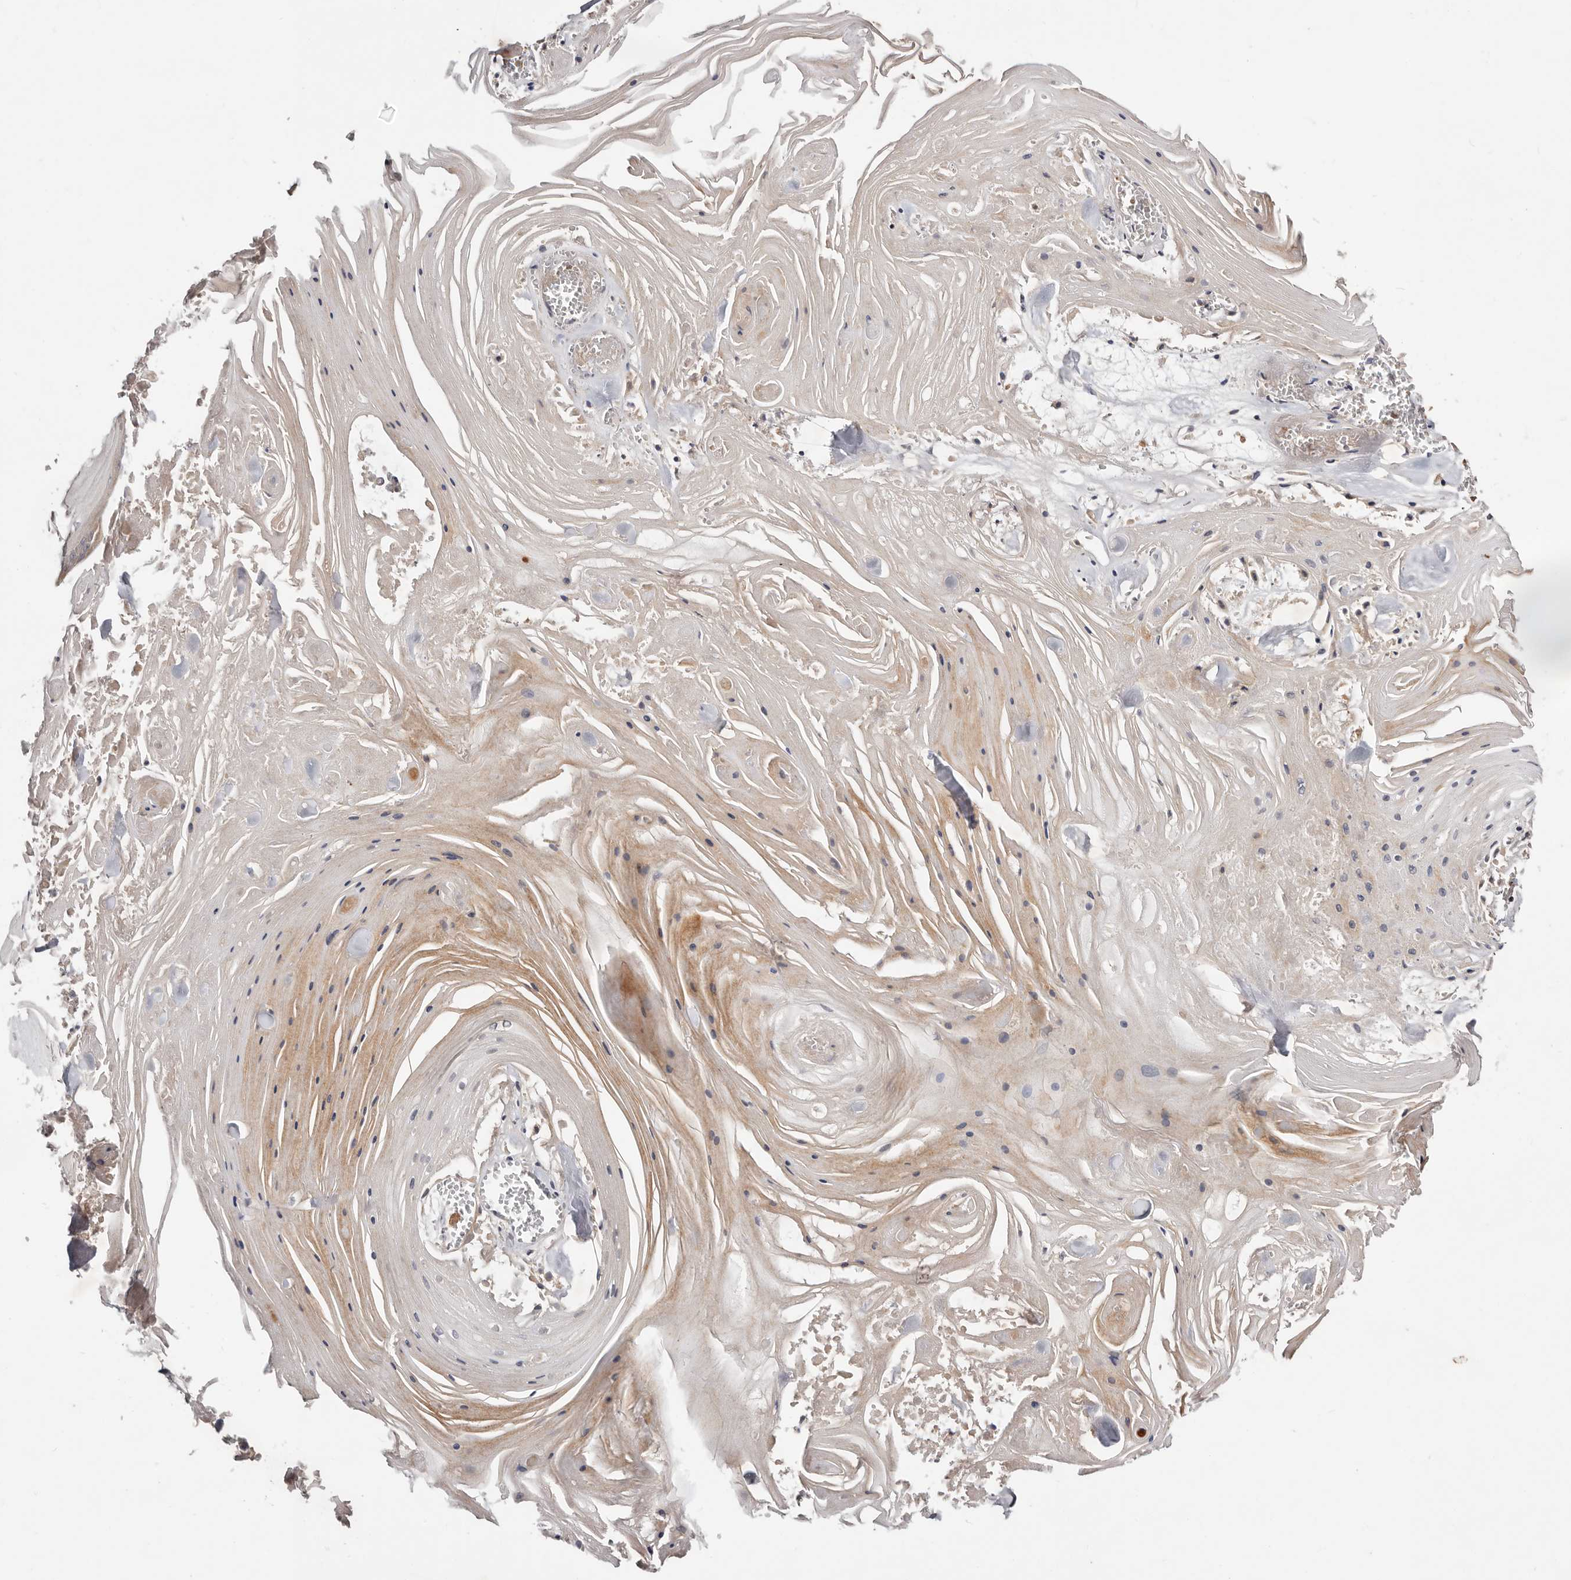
{"staining": {"intensity": "negative", "quantity": "none", "location": "none"}, "tissue": "skin cancer", "cell_type": "Tumor cells", "image_type": "cancer", "snomed": [{"axis": "morphology", "description": "Squamous cell carcinoma, NOS"}, {"axis": "topography", "description": "Skin"}], "caption": "This is a micrograph of immunohistochemistry (IHC) staining of squamous cell carcinoma (skin), which shows no expression in tumor cells.", "gene": "MACF1", "patient": {"sex": "male", "age": 74}}